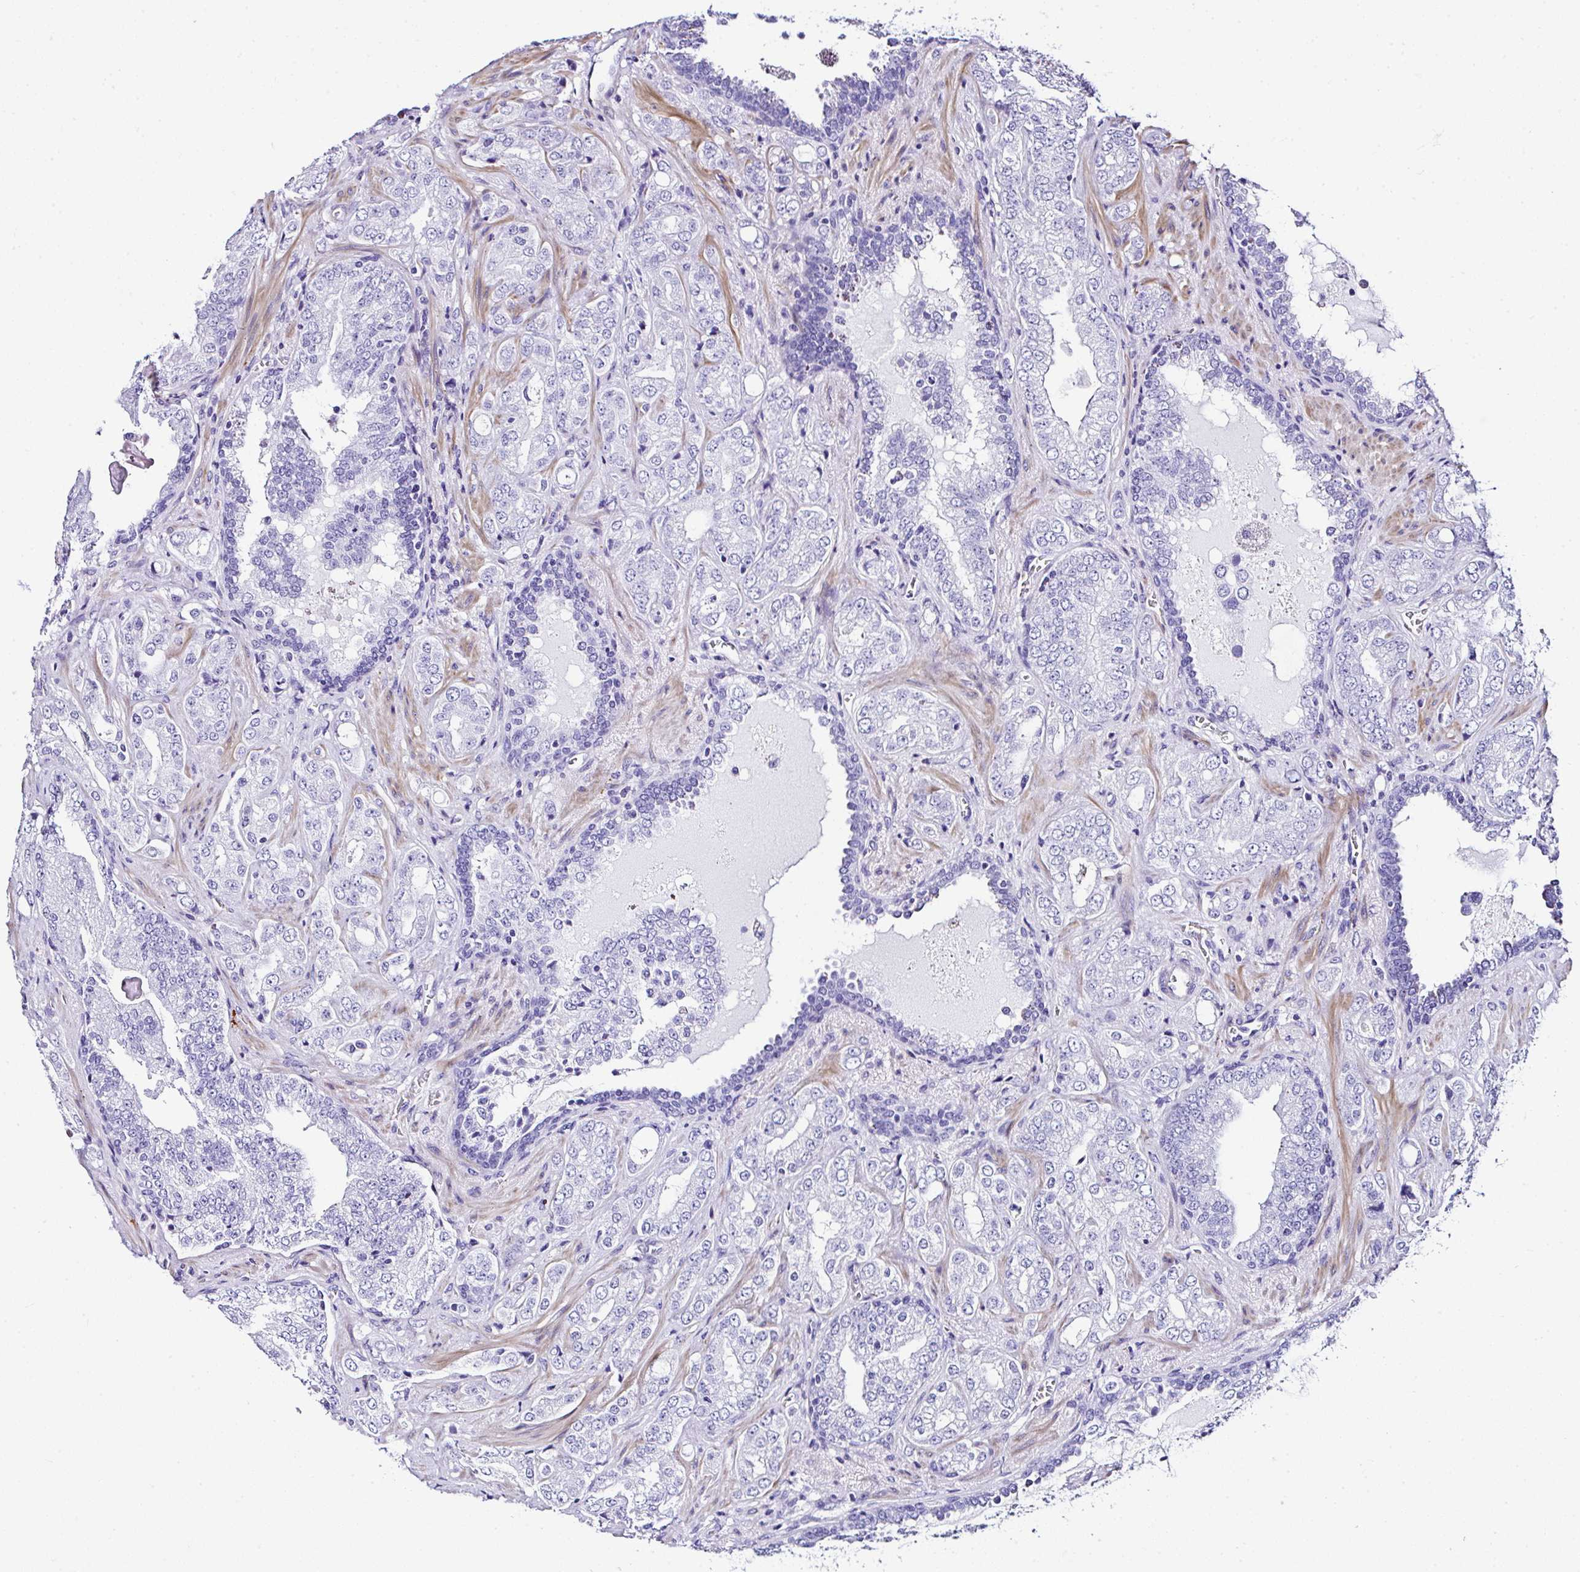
{"staining": {"intensity": "negative", "quantity": "none", "location": "none"}, "tissue": "prostate cancer", "cell_type": "Tumor cells", "image_type": "cancer", "snomed": [{"axis": "morphology", "description": "Adenocarcinoma, High grade"}, {"axis": "topography", "description": "Prostate"}], "caption": "Tumor cells show no significant expression in high-grade adenocarcinoma (prostate).", "gene": "DEPDC5", "patient": {"sex": "male", "age": 67}}